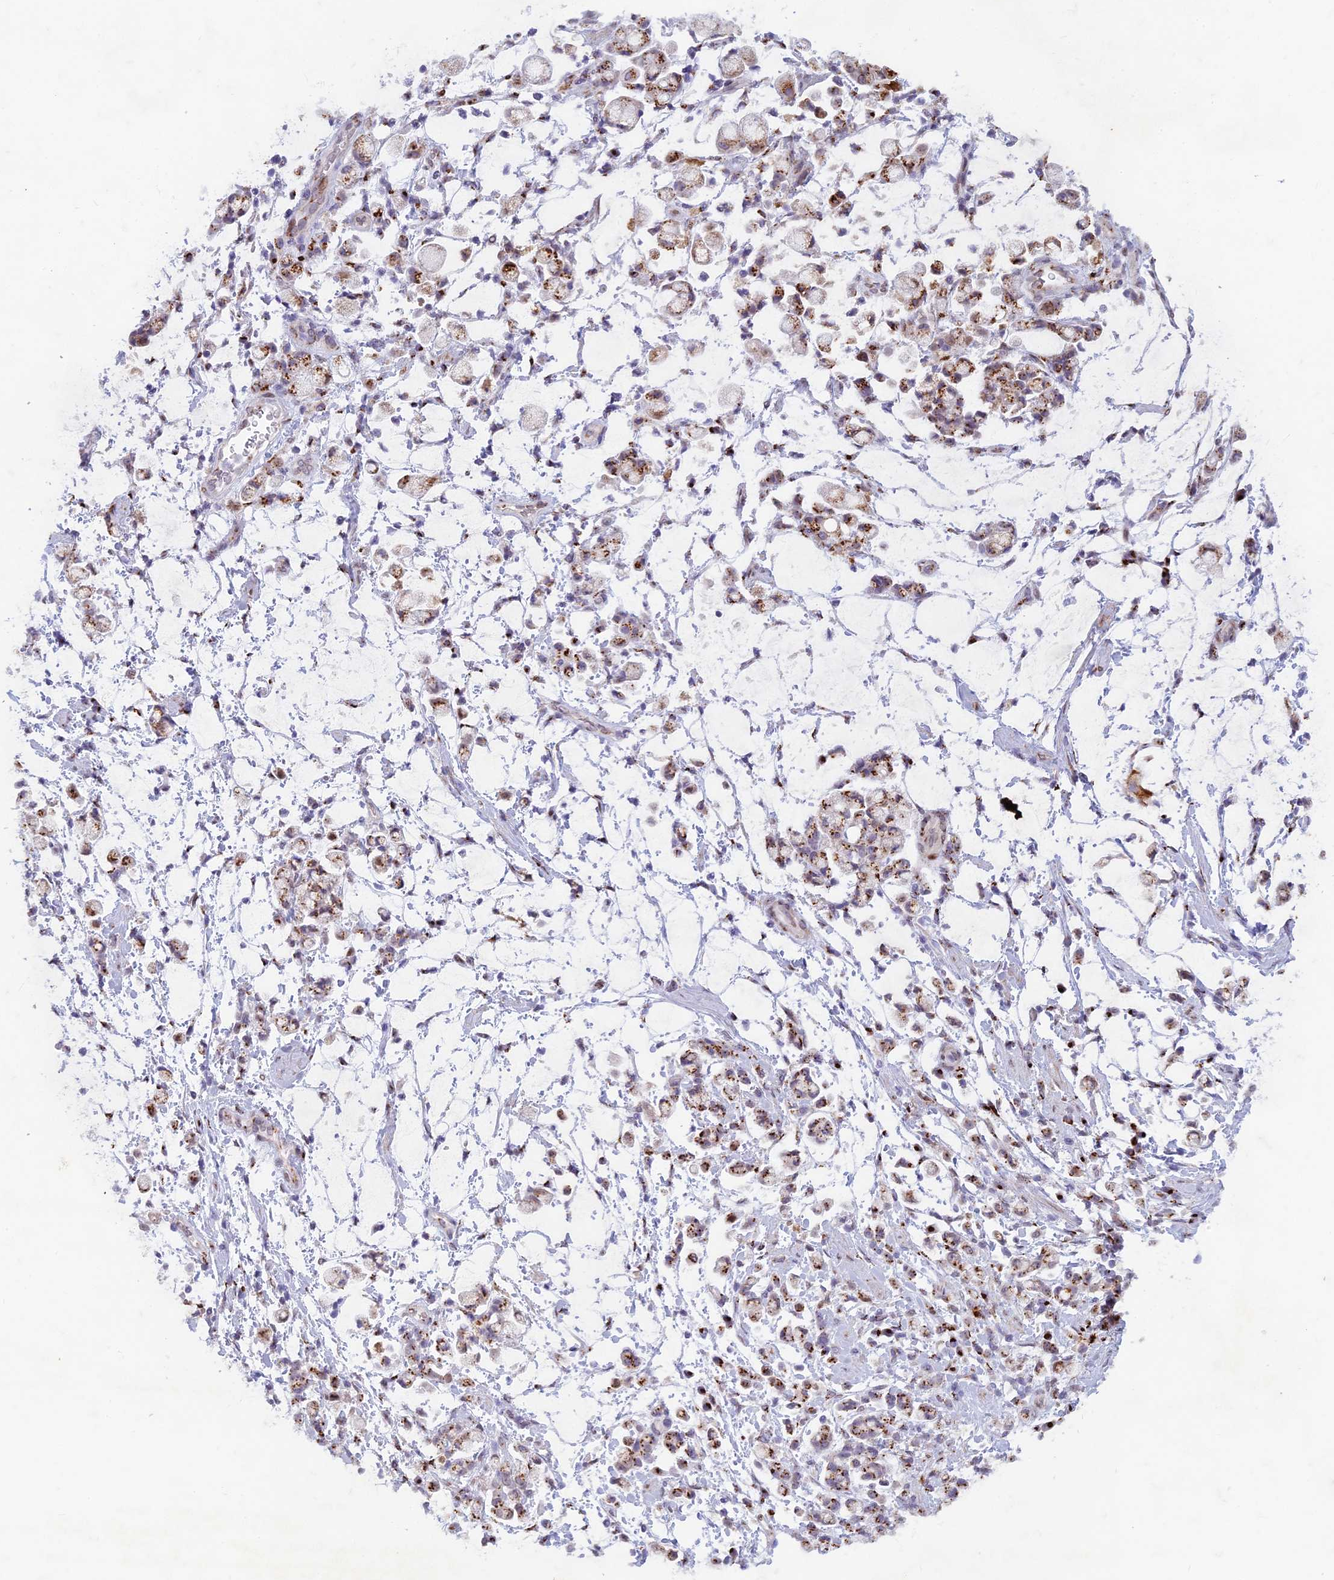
{"staining": {"intensity": "strong", "quantity": "25%-75%", "location": "cytoplasmic/membranous"}, "tissue": "stomach cancer", "cell_type": "Tumor cells", "image_type": "cancer", "snomed": [{"axis": "morphology", "description": "Adenocarcinoma, NOS"}, {"axis": "topography", "description": "Stomach"}], "caption": "The histopathology image demonstrates a brown stain indicating the presence of a protein in the cytoplasmic/membranous of tumor cells in stomach cancer (adenocarcinoma).", "gene": "FAM3C", "patient": {"sex": "female", "age": 60}}